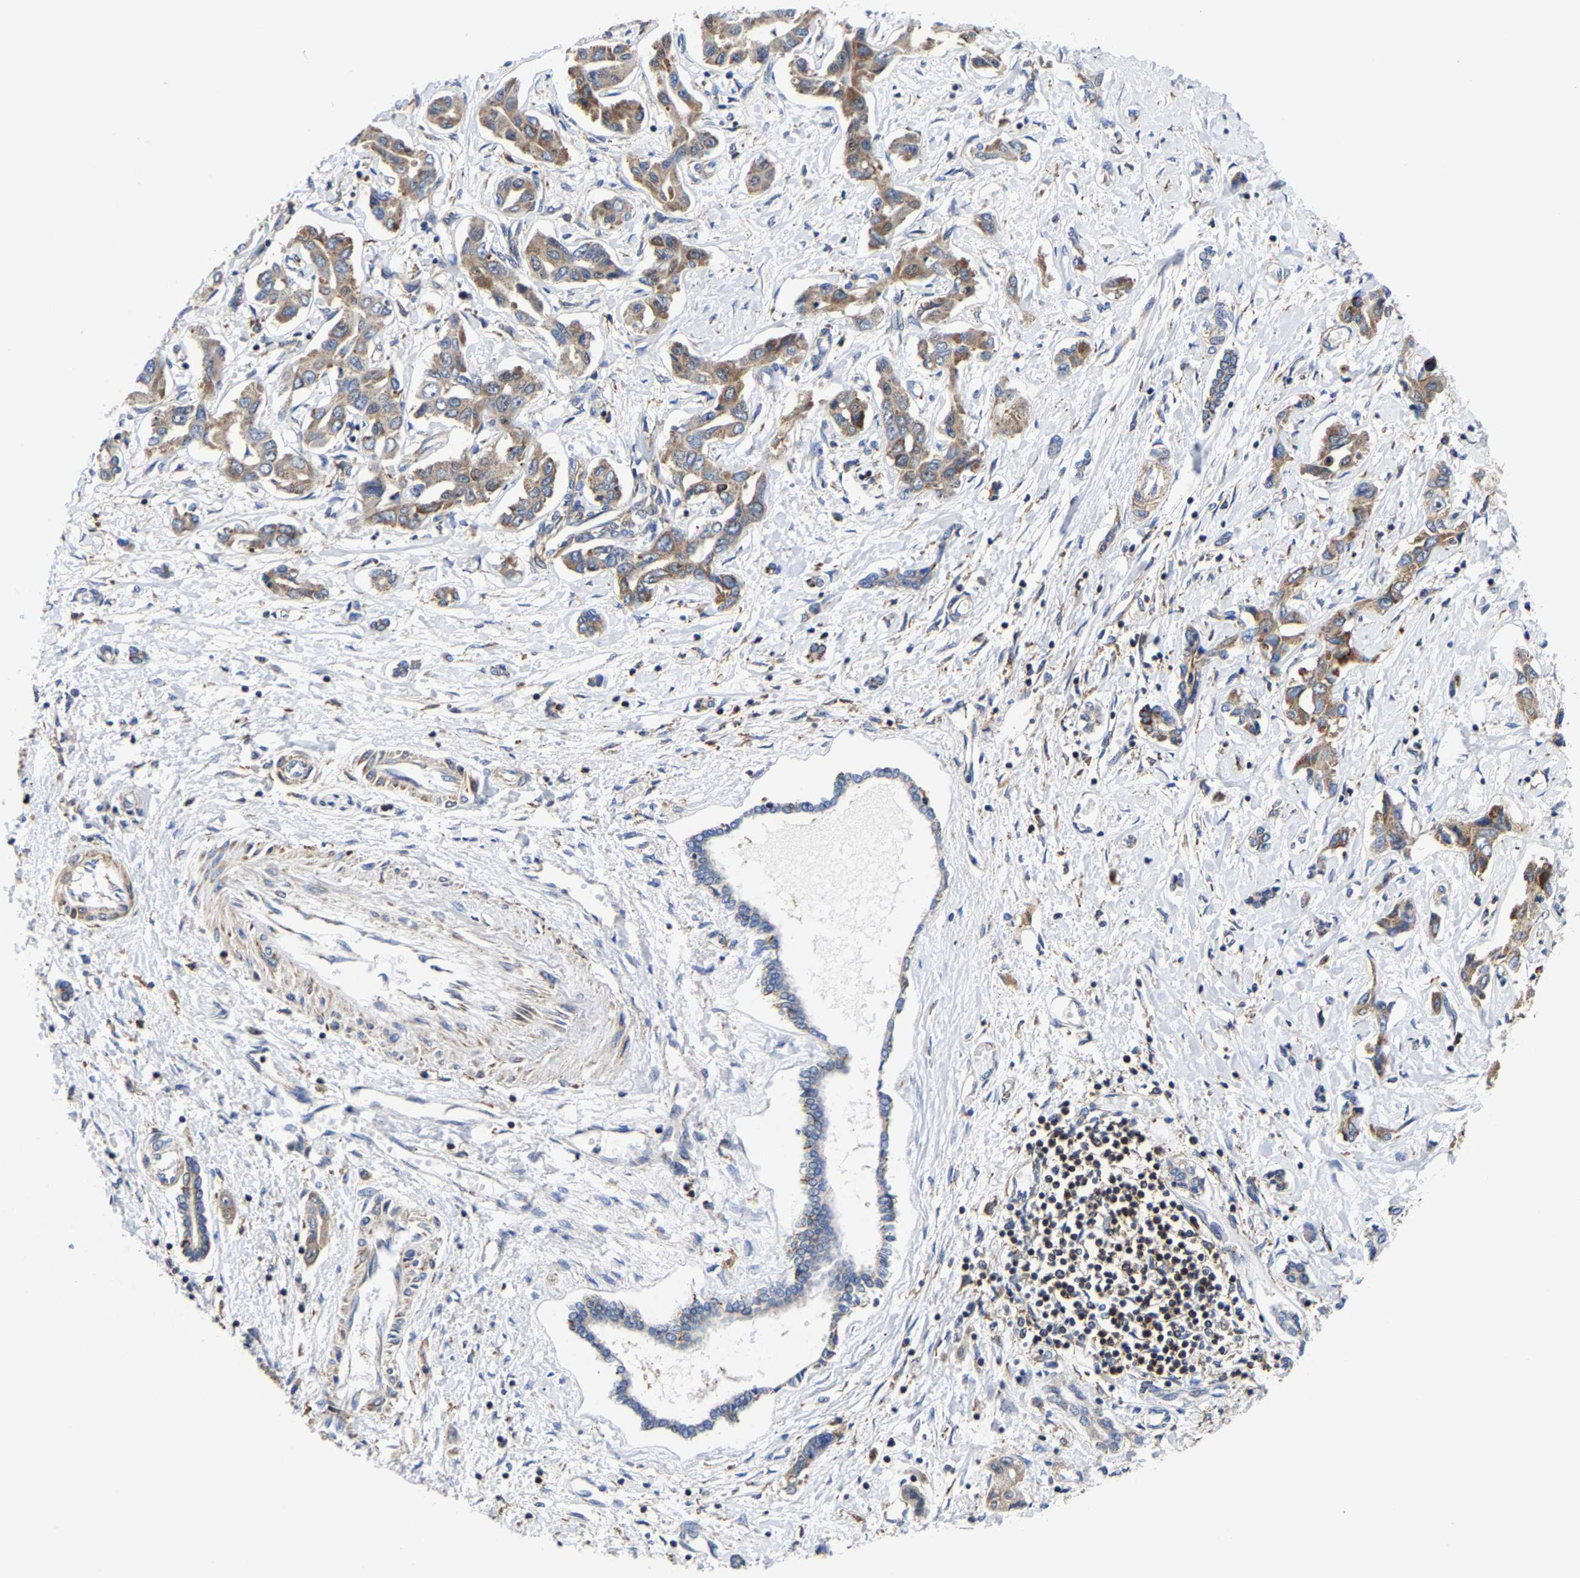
{"staining": {"intensity": "moderate", "quantity": ">75%", "location": "cytoplasmic/membranous"}, "tissue": "liver cancer", "cell_type": "Tumor cells", "image_type": "cancer", "snomed": [{"axis": "morphology", "description": "Cholangiocarcinoma"}, {"axis": "topography", "description": "Liver"}], "caption": "IHC histopathology image of neoplastic tissue: human liver cancer stained using immunohistochemistry (IHC) reveals medium levels of moderate protein expression localized specifically in the cytoplasmic/membranous of tumor cells, appearing as a cytoplasmic/membranous brown color.", "gene": "PFKFB3", "patient": {"sex": "male", "age": 59}}